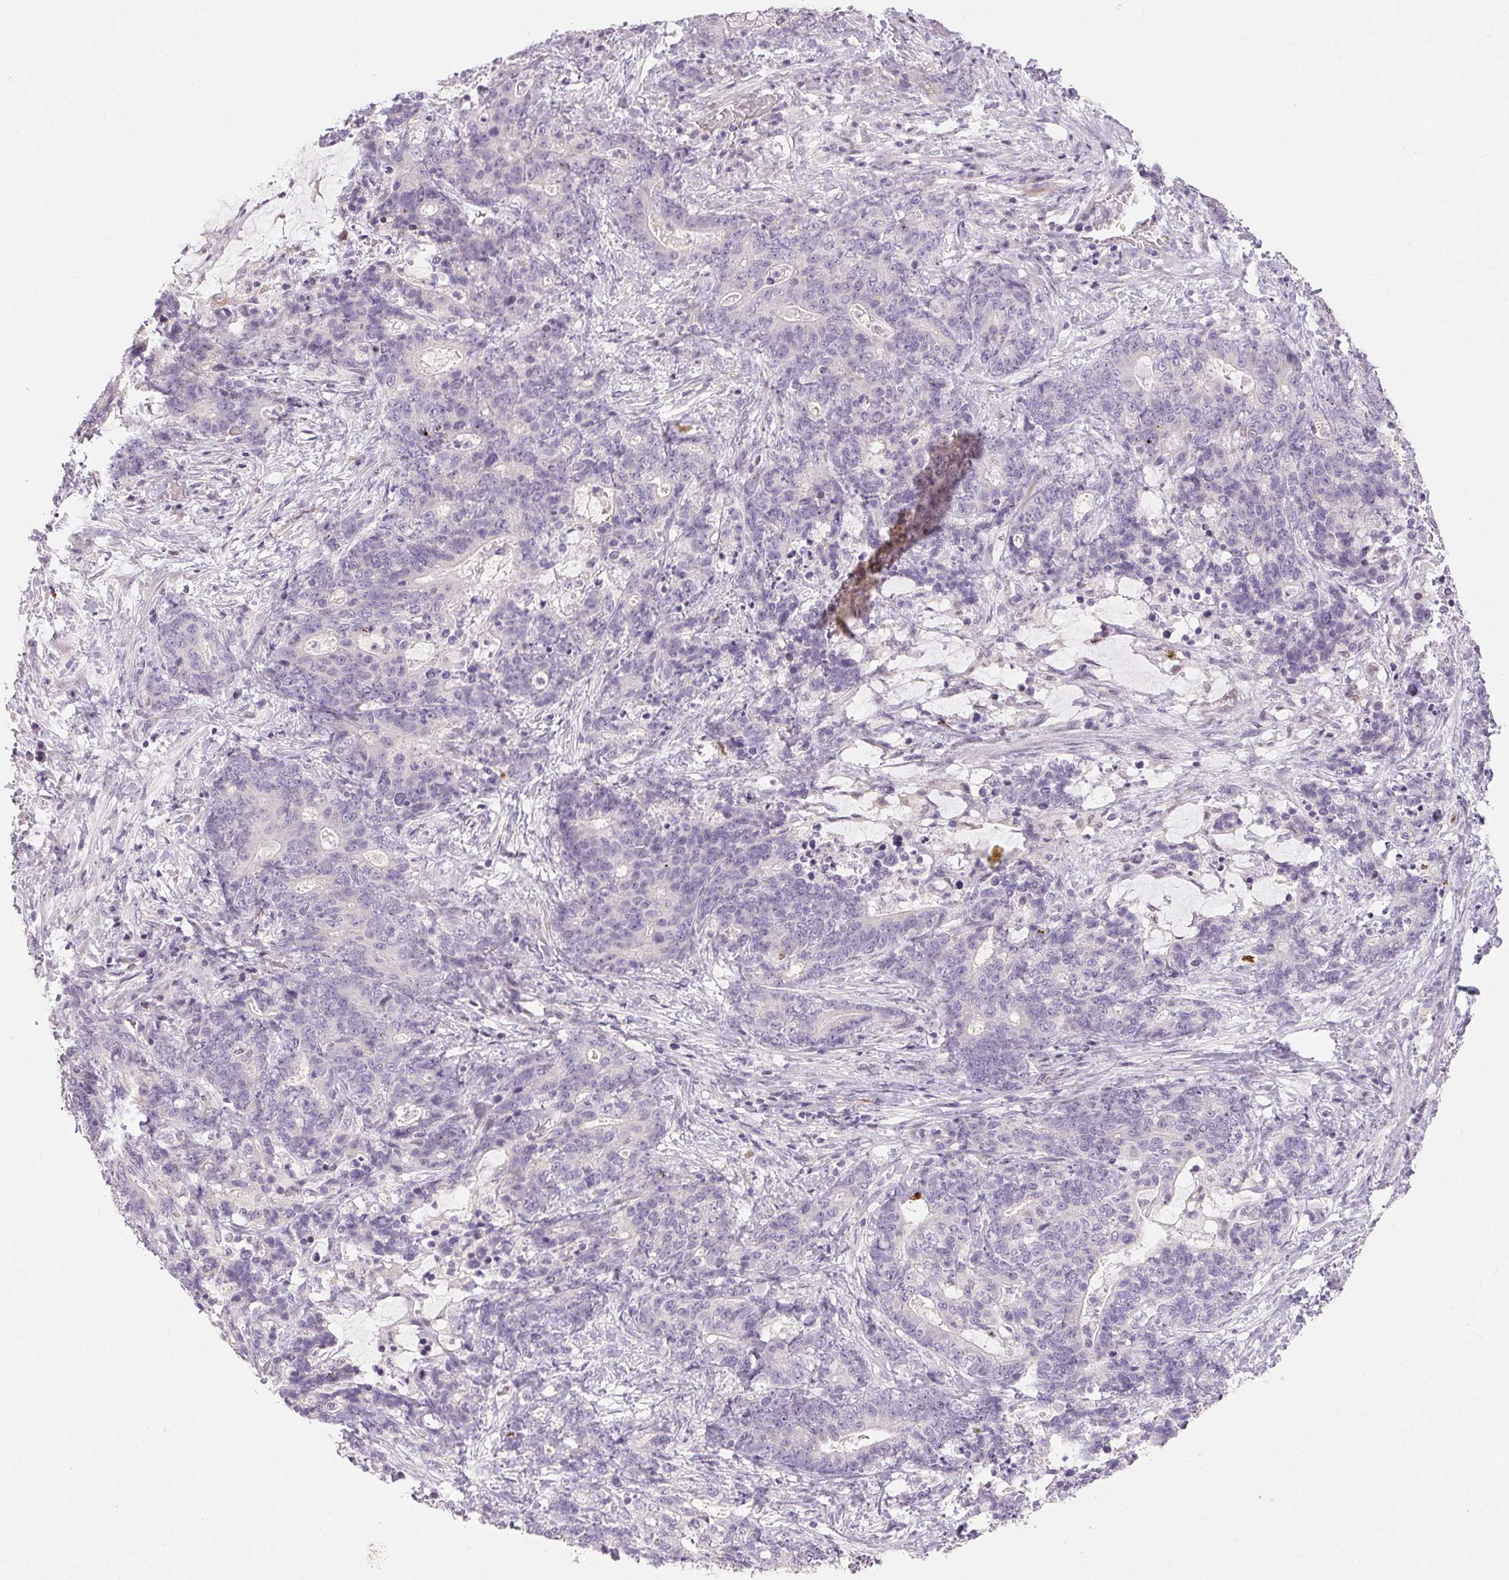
{"staining": {"intensity": "negative", "quantity": "none", "location": "none"}, "tissue": "stomach cancer", "cell_type": "Tumor cells", "image_type": "cancer", "snomed": [{"axis": "morphology", "description": "Normal tissue, NOS"}, {"axis": "morphology", "description": "Adenocarcinoma, NOS"}, {"axis": "topography", "description": "Stomach"}], "caption": "Adenocarcinoma (stomach) was stained to show a protein in brown. There is no significant staining in tumor cells.", "gene": "RPGRIP1", "patient": {"sex": "female", "age": 64}}